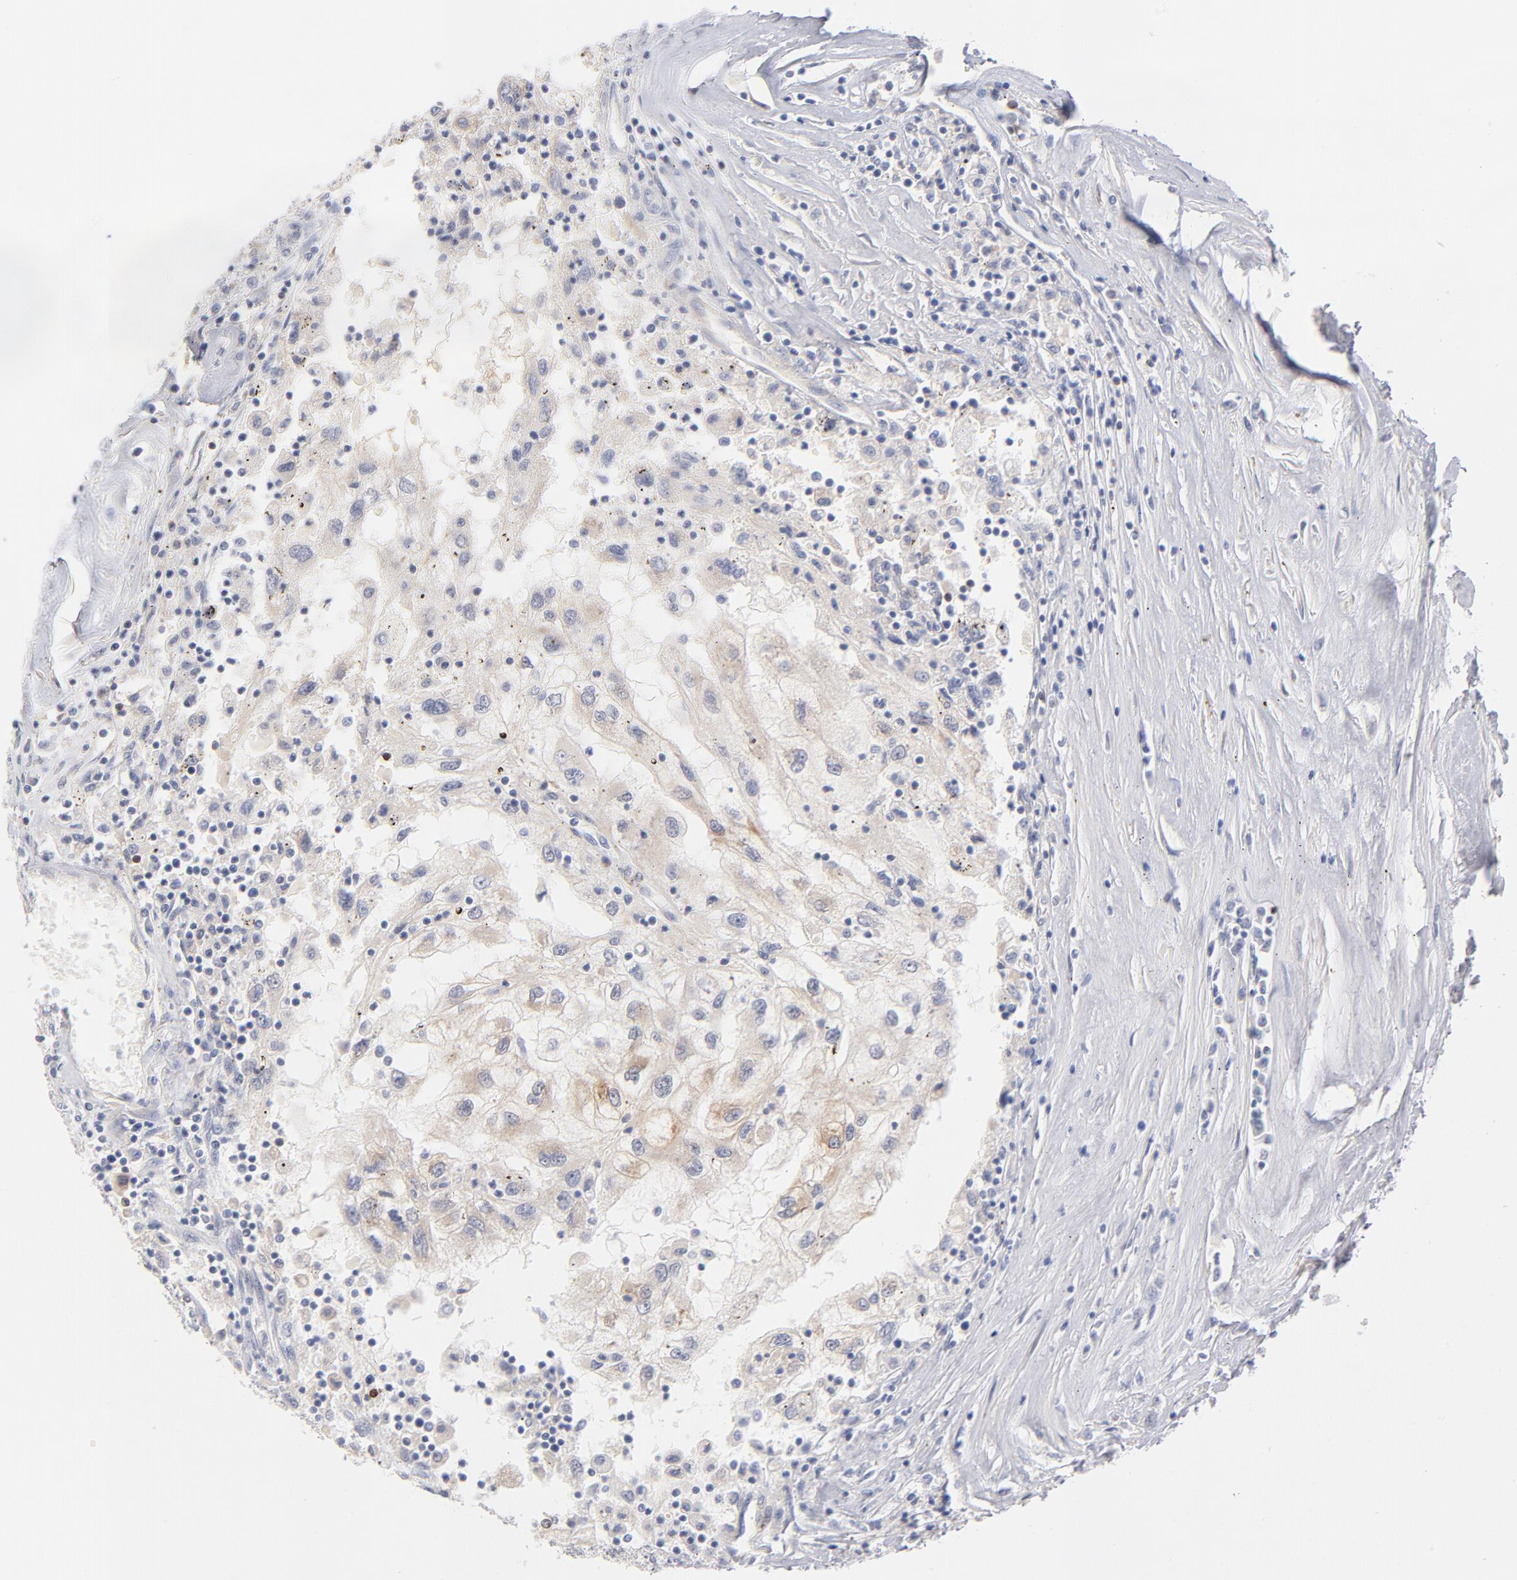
{"staining": {"intensity": "weak", "quantity": "<25%", "location": "cytoplasmic/membranous"}, "tissue": "renal cancer", "cell_type": "Tumor cells", "image_type": "cancer", "snomed": [{"axis": "morphology", "description": "Normal tissue, NOS"}, {"axis": "morphology", "description": "Adenocarcinoma, NOS"}, {"axis": "topography", "description": "Kidney"}], "caption": "Photomicrograph shows no significant protein expression in tumor cells of renal cancer.", "gene": "MID1", "patient": {"sex": "male", "age": 71}}